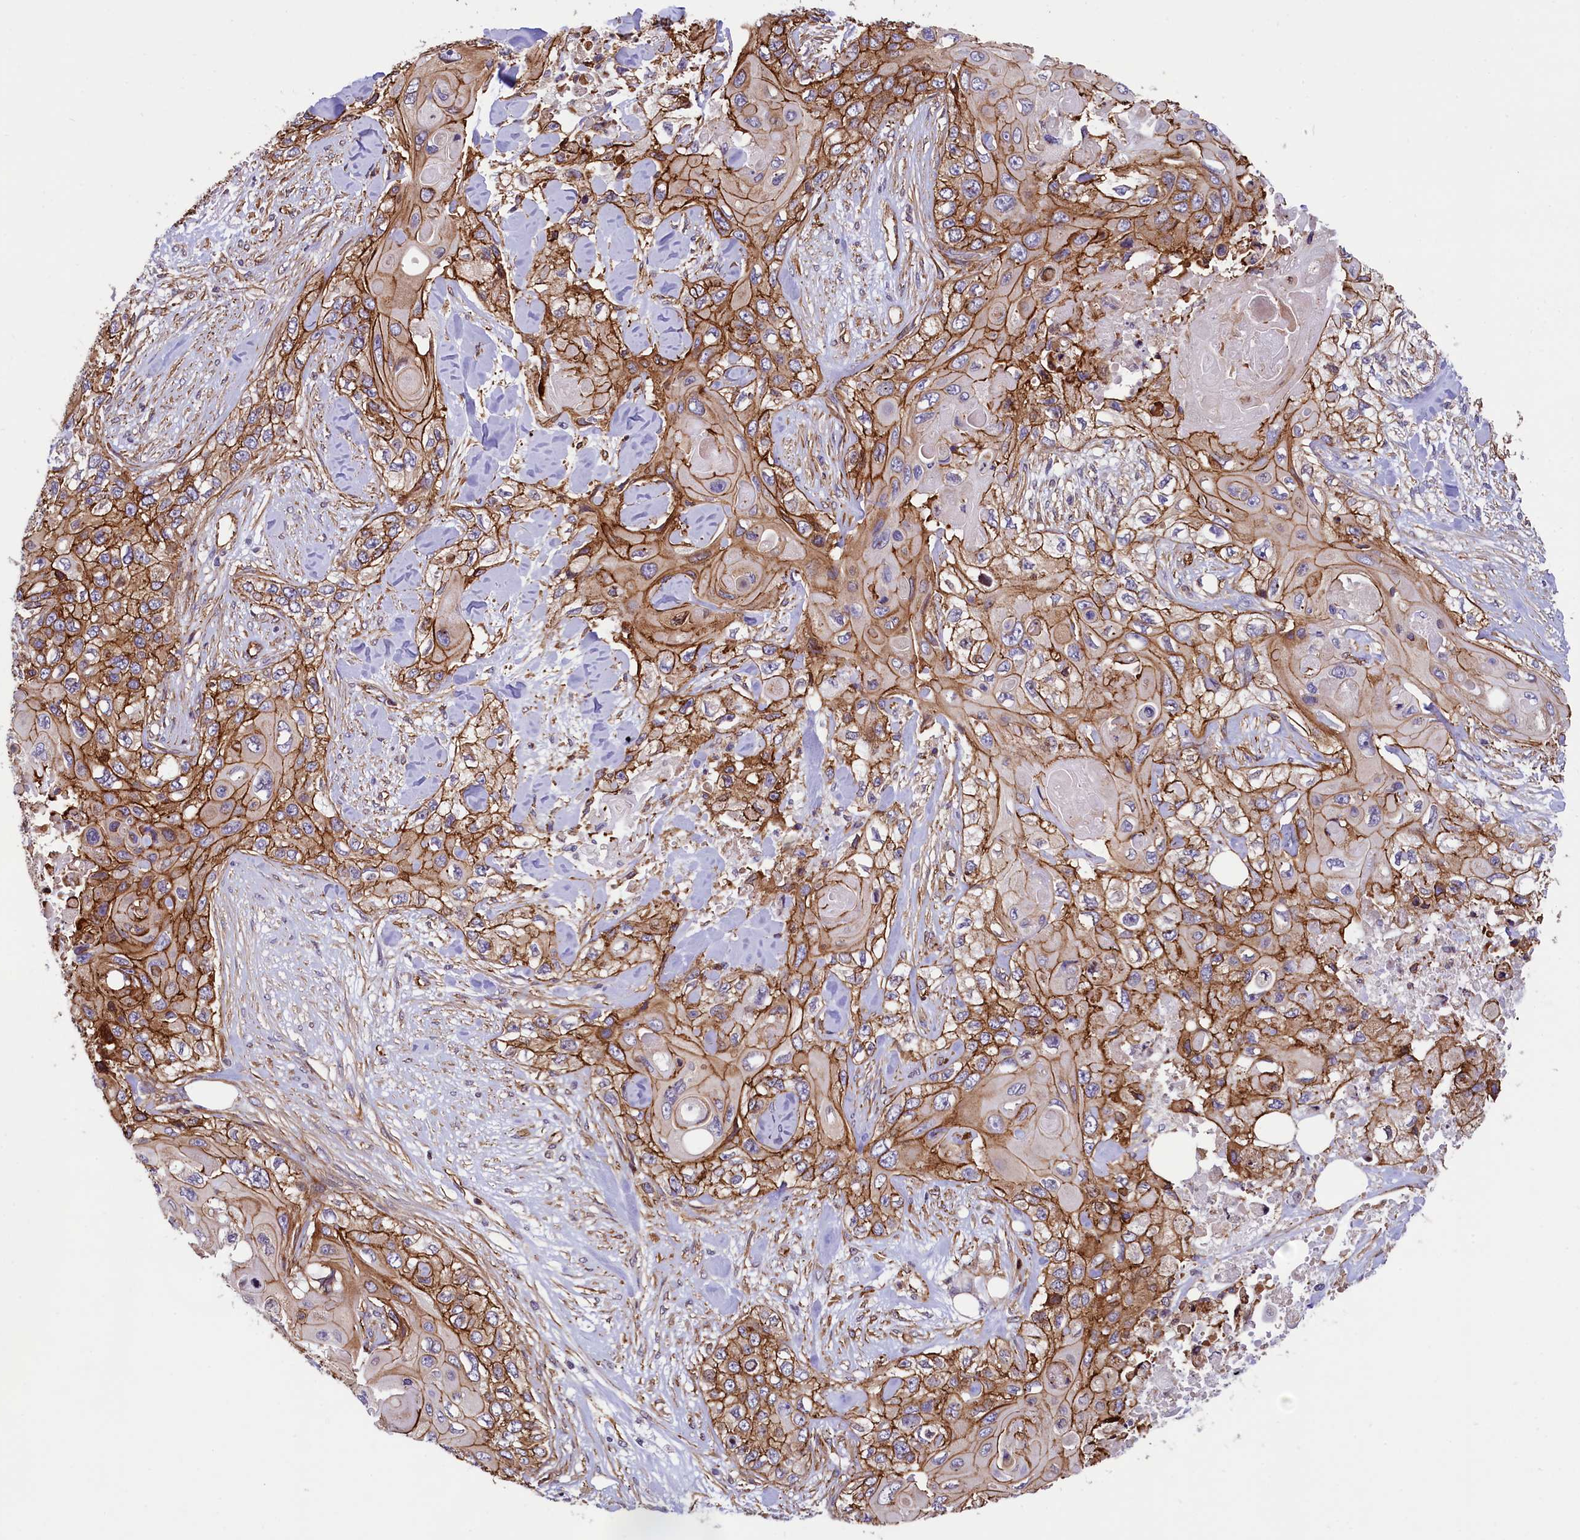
{"staining": {"intensity": "moderate", "quantity": ">75%", "location": "cytoplasmic/membranous"}, "tissue": "skin cancer", "cell_type": "Tumor cells", "image_type": "cancer", "snomed": [{"axis": "morphology", "description": "Normal tissue, NOS"}, {"axis": "morphology", "description": "Squamous cell carcinoma, NOS"}, {"axis": "topography", "description": "Skin"}], "caption": "Immunohistochemical staining of skin cancer displays medium levels of moderate cytoplasmic/membranous positivity in about >75% of tumor cells. (IHC, brightfield microscopy, high magnification).", "gene": "ZNF2", "patient": {"sex": "male", "age": 72}}